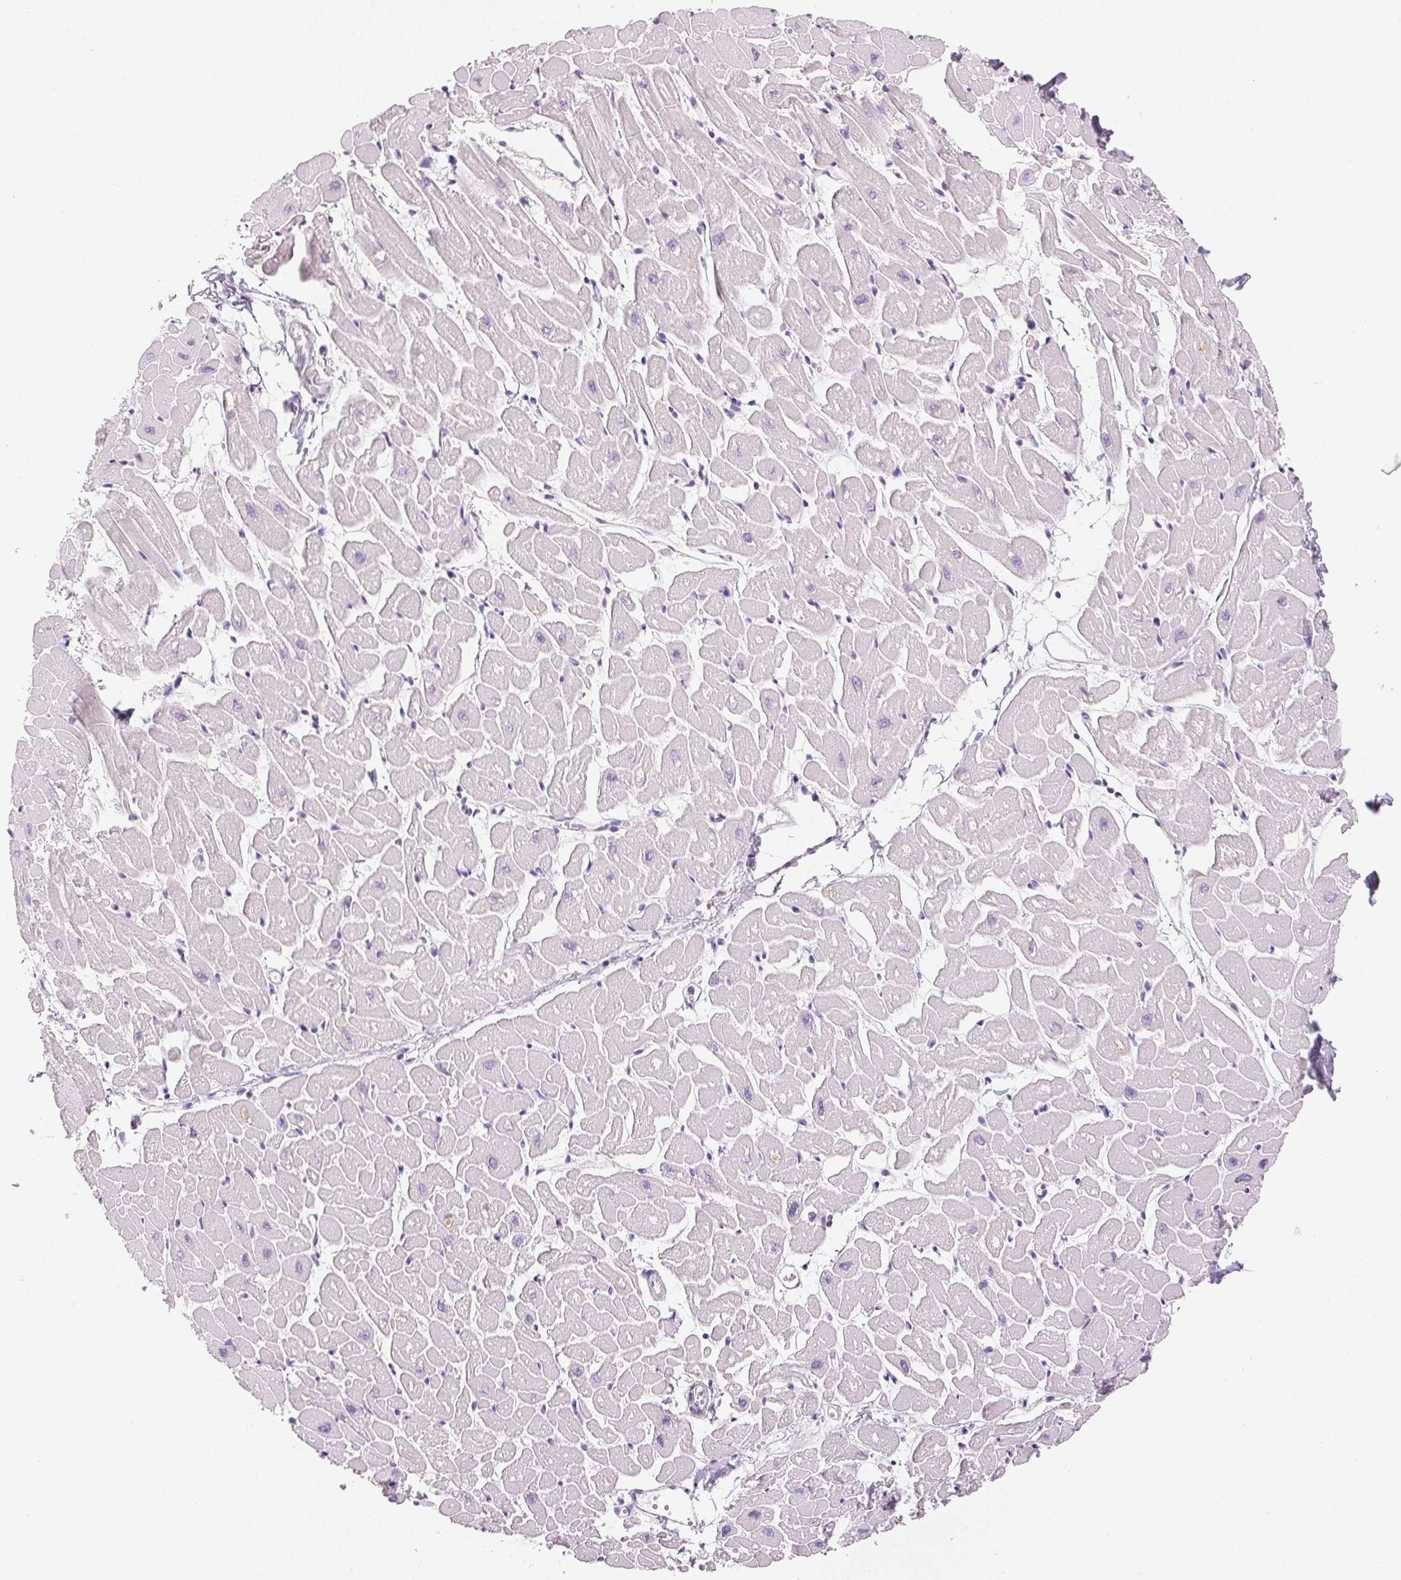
{"staining": {"intensity": "negative", "quantity": "none", "location": "none"}, "tissue": "heart muscle", "cell_type": "Cardiomyocytes", "image_type": "normal", "snomed": [{"axis": "morphology", "description": "Normal tissue, NOS"}, {"axis": "topography", "description": "Heart"}], "caption": "Immunohistochemistry (IHC) histopathology image of normal heart muscle: heart muscle stained with DAB (3,3'-diaminobenzidine) shows no significant protein staining in cardiomyocytes.", "gene": "BPIFB2", "patient": {"sex": "male", "age": 57}}